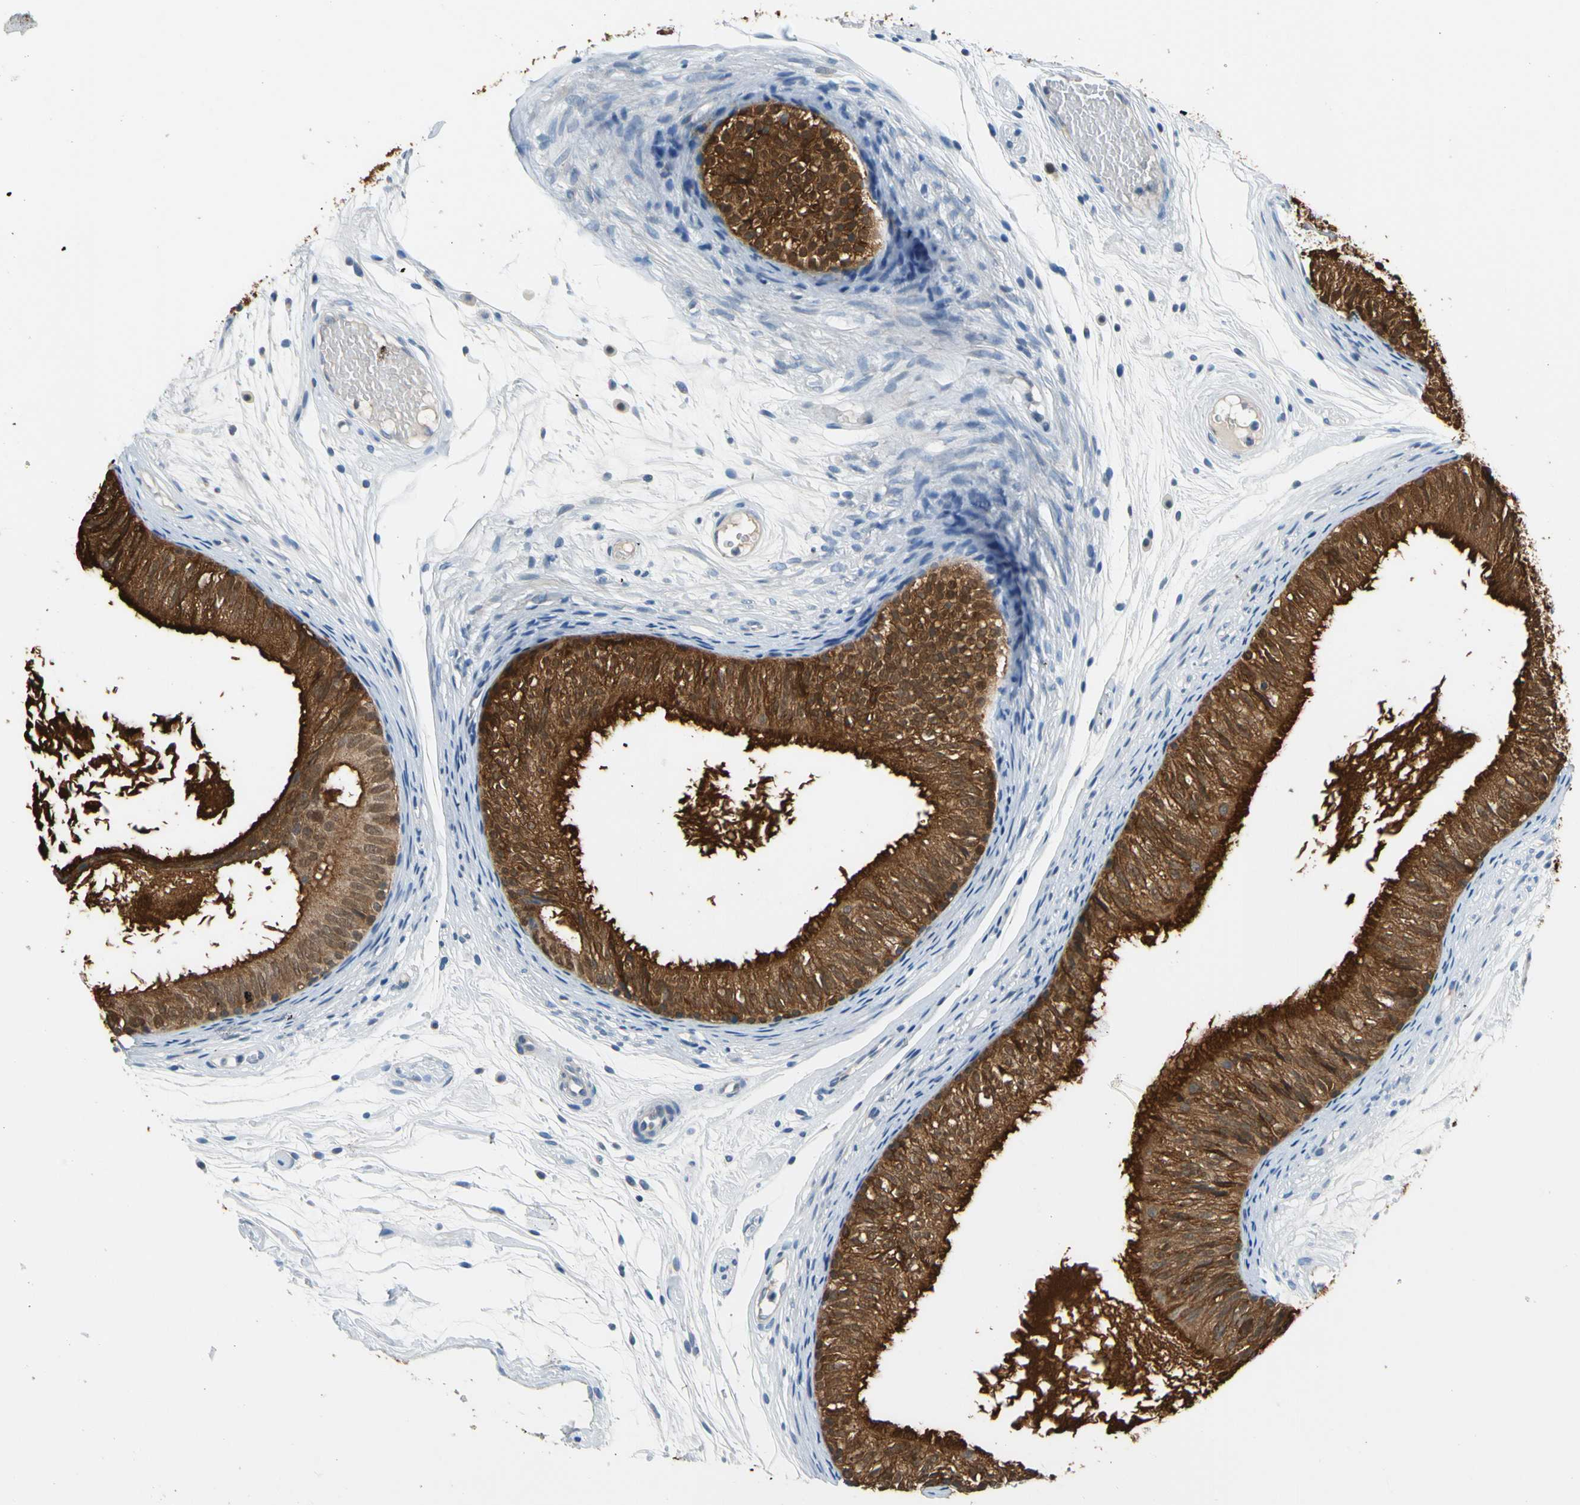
{"staining": {"intensity": "strong", "quantity": ">75%", "location": "cytoplasmic/membranous"}, "tissue": "epididymis", "cell_type": "Glandular cells", "image_type": "normal", "snomed": [{"axis": "morphology", "description": "Normal tissue, NOS"}, {"axis": "morphology", "description": "Atrophy, NOS"}, {"axis": "topography", "description": "Testis"}, {"axis": "topography", "description": "Epididymis"}], "caption": "Immunohistochemical staining of normal human epididymis displays >75% levels of strong cytoplasmic/membranous protein positivity in about >75% of glandular cells.", "gene": "STK40", "patient": {"sex": "male", "age": 18}}